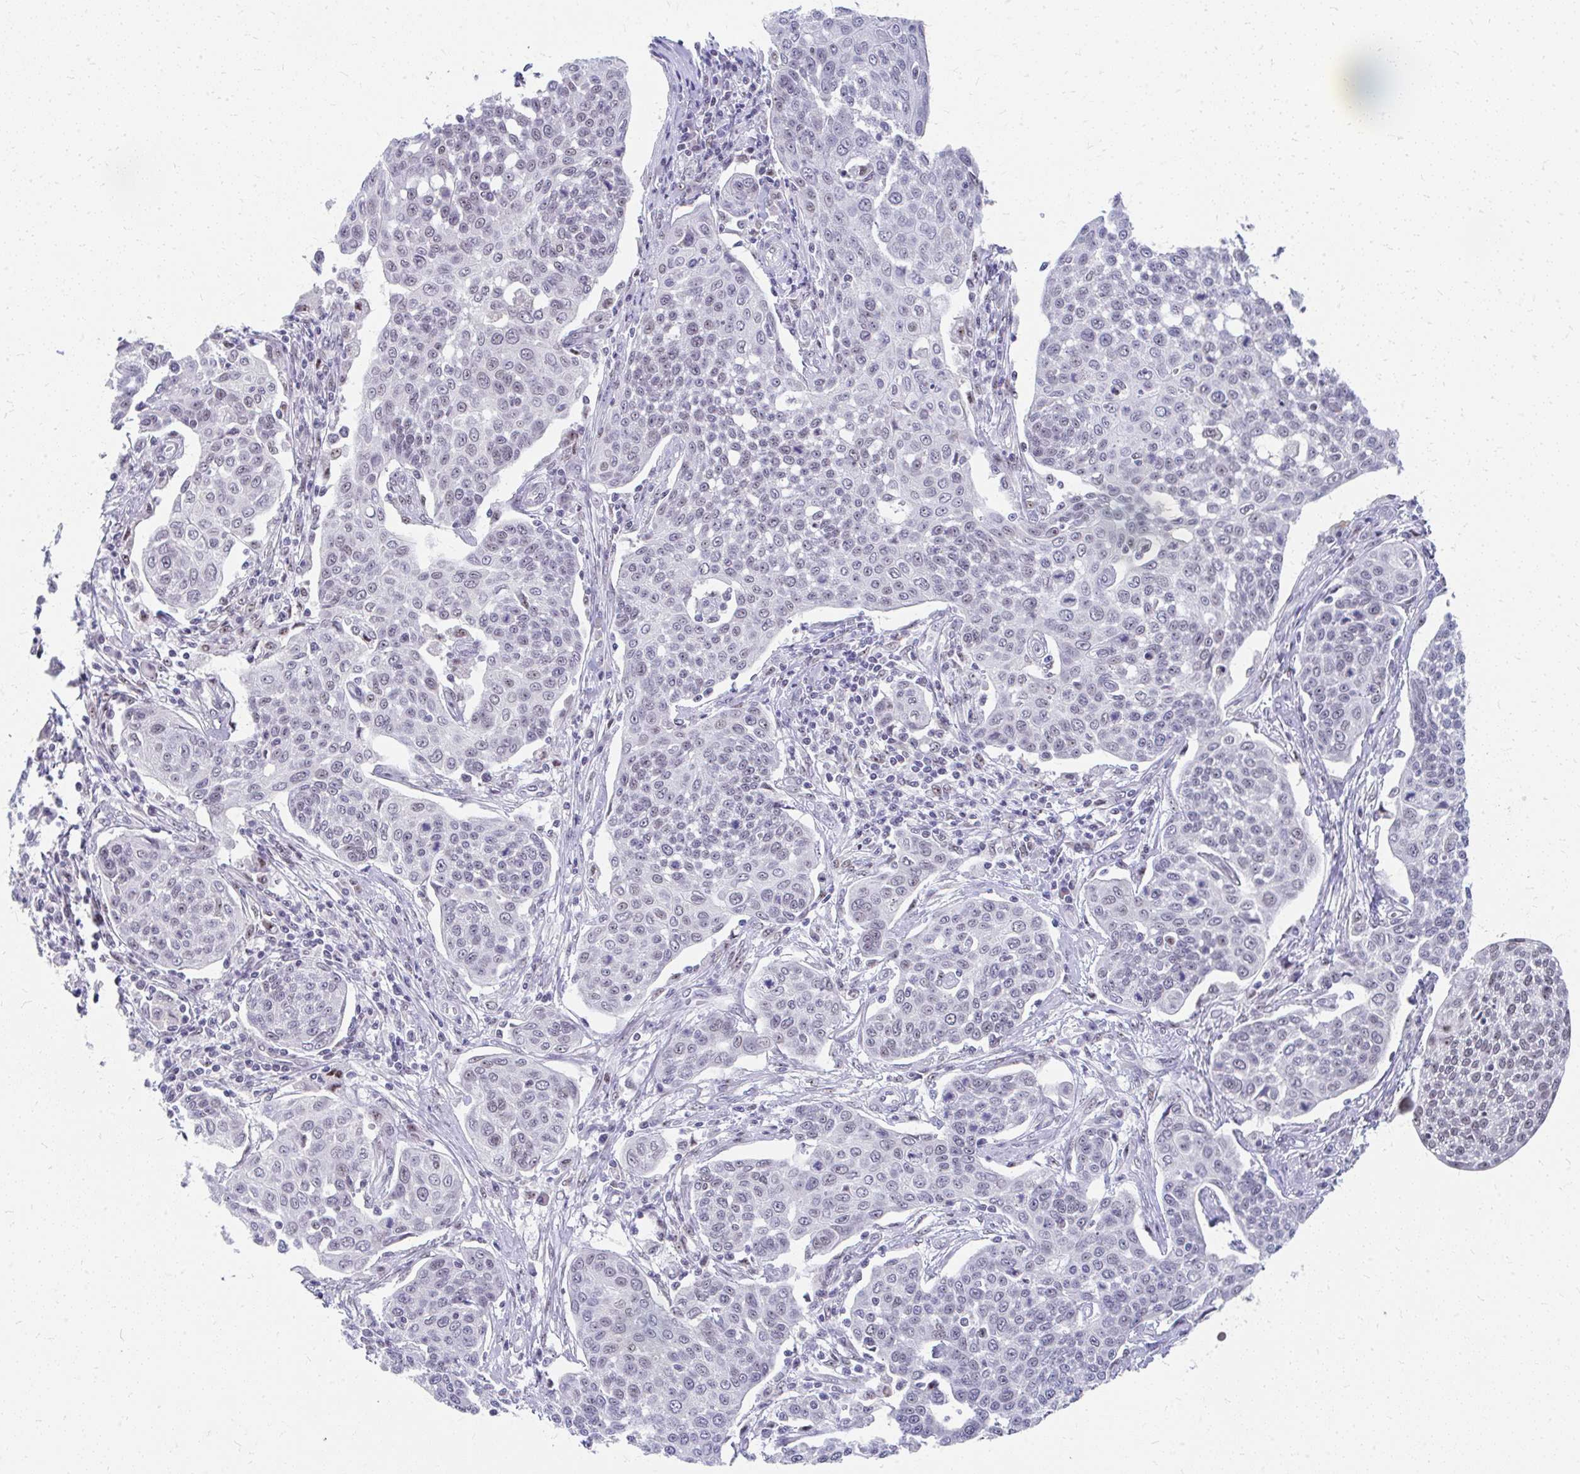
{"staining": {"intensity": "weak", "quantity": "25%-75%", "location": "nuclear"}, "tissue": "cervical cancer", "cell_type": "Tumor cells", "image_type": "cancer", "snomed": [{"axis": "morphology", "description": "Squamous cell carcinoma, NOS"}, {"axis": "topography", "description": "Cervix"}], "caption": "Cervical cancer was stained to show a protein in brown. There is low levels of weak nuclear expression in approximately 25%-75% of tumor cells. (brown staining indicates protein expression, while blue staining denotes nuclei).", "gene": "GTF2H1", "patient": {"sex": "female", "age": 34}}